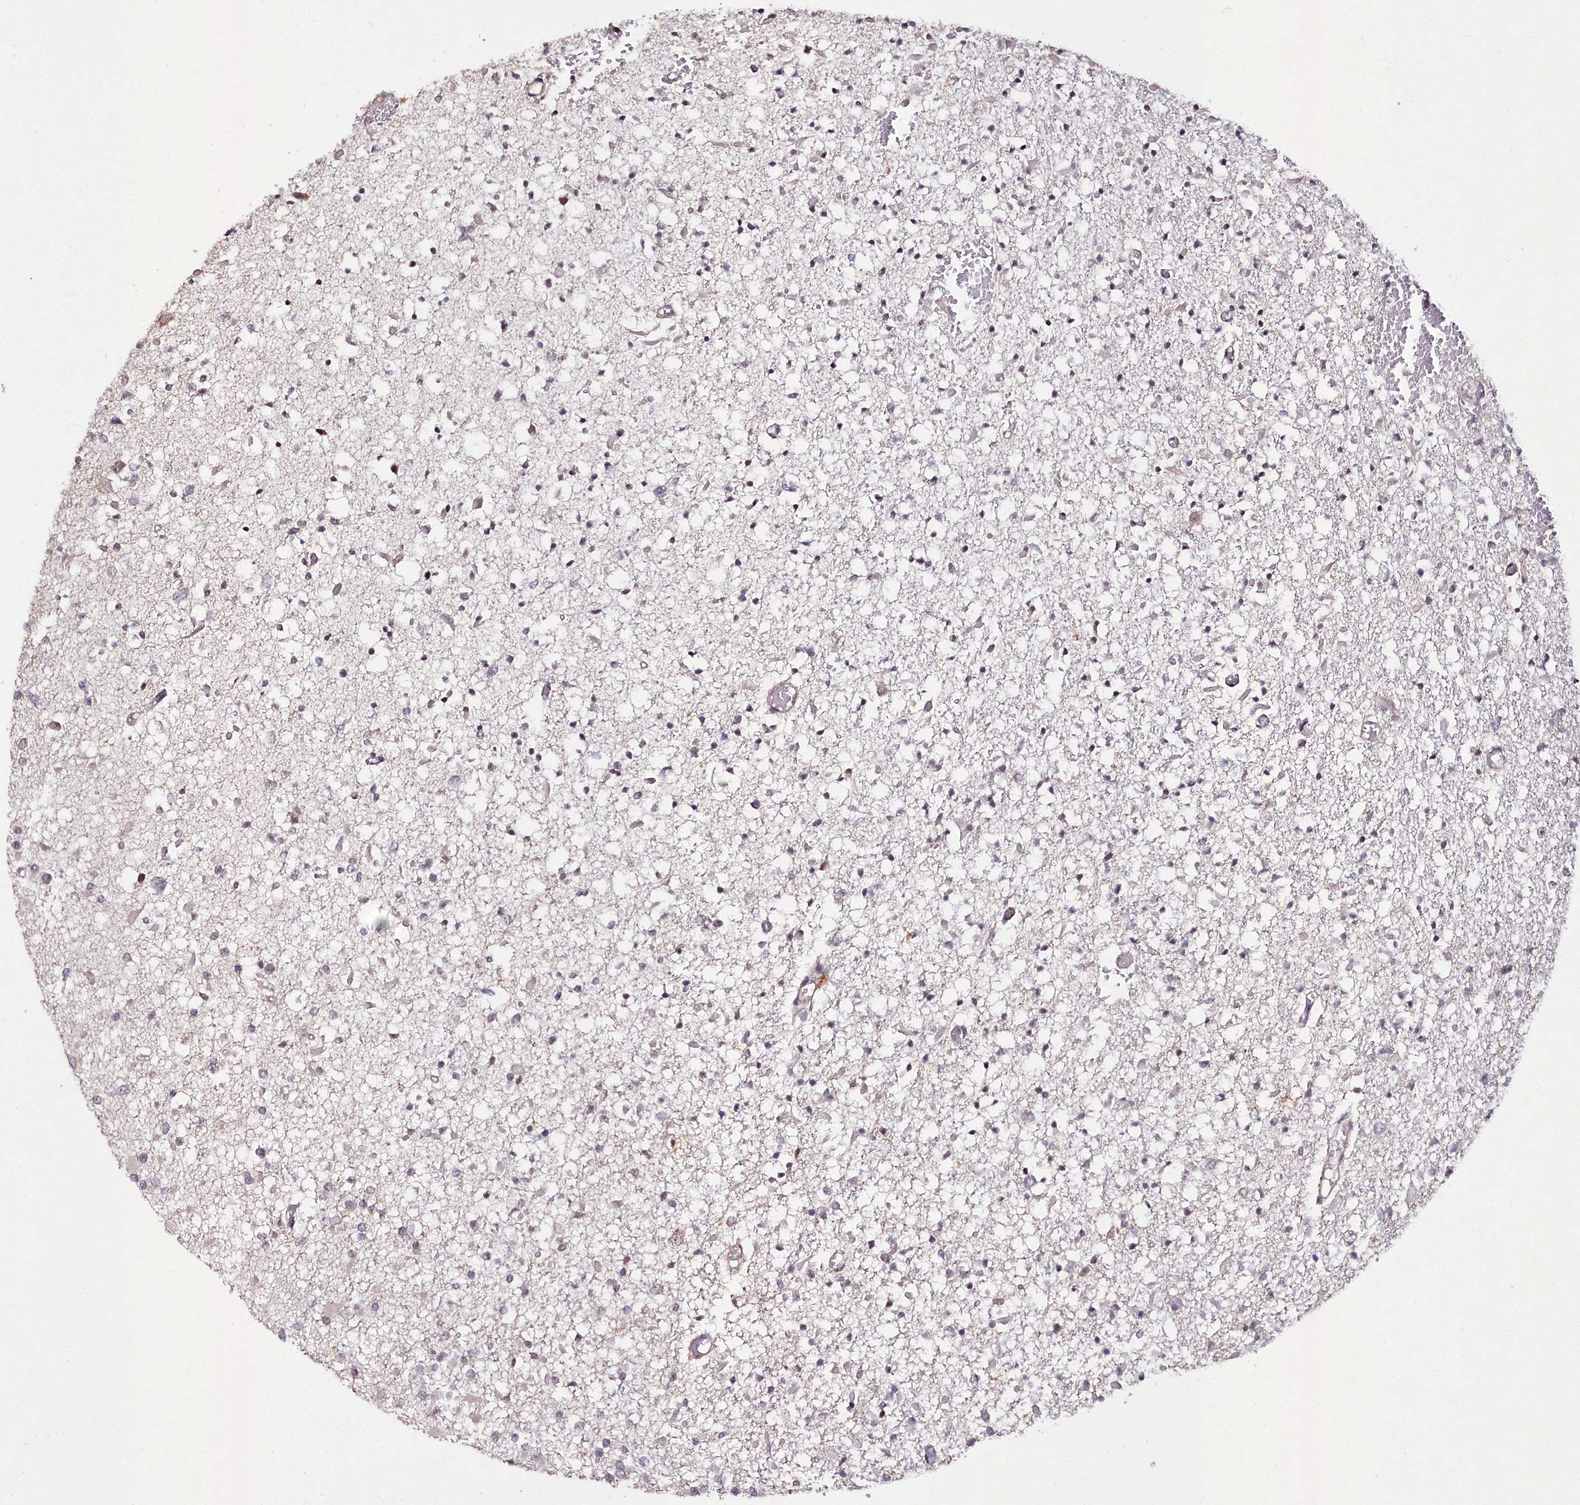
{"staining": {"intensity": "moderate", "quantity": "25%-75%", "location": "nuclear"}, "tissue": "glioma", "cell_type": "Tumor cells", "image_type": "cancer", "snomed": [{"axis": "morphology", "description": "Glioma, malignant, Low grade"}, {"axis": "topography", "description": "Brain"}], "caption": "Human low-grade glioma (malignant) stained with a protein marker demonstrates moderate staining in tumor cells.", "gene": "CXXC1", "patient": {"sex": "female", "age": 22}}